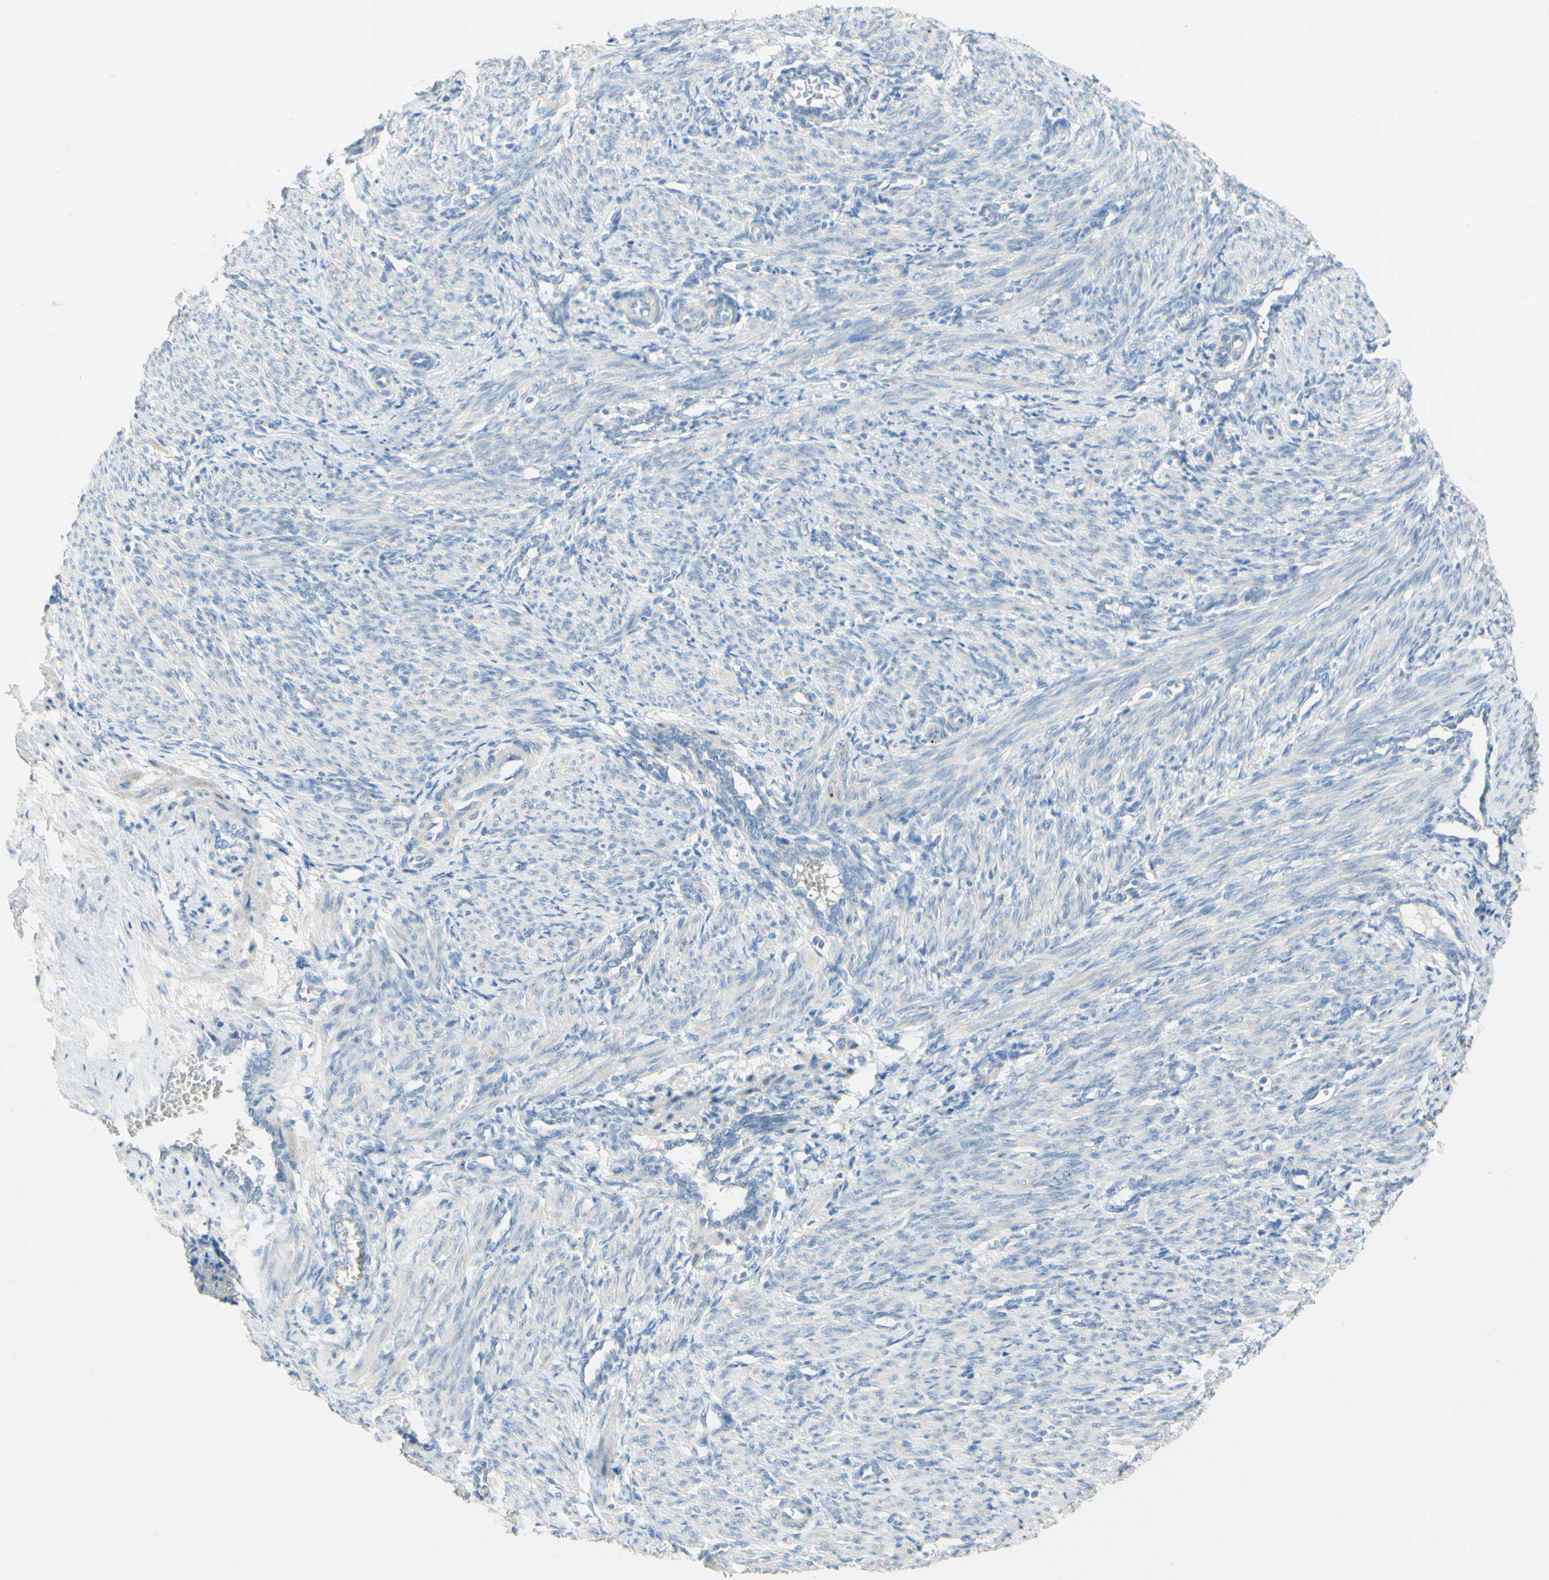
{"staining": {"intensity": "negative", "quantity": "none", "location": "none"}, "tissue": "smooth muscle", "cell_type": "Smooth muscle cells", "image_type": "normal", "snomed": [{"axis": "morphology", "description": "Normal tissue, NOS"}, {"axis": "topography", "description": "Endometrium"}], "caption": "Immunohistochemistry (IHC) histopathology image of normal human smooth muscle stained for a protein (brown), which displays no positivity in smooth muscle cells.", "gene": "ACADL", "patient": {"sex": "female", "age": 33}}